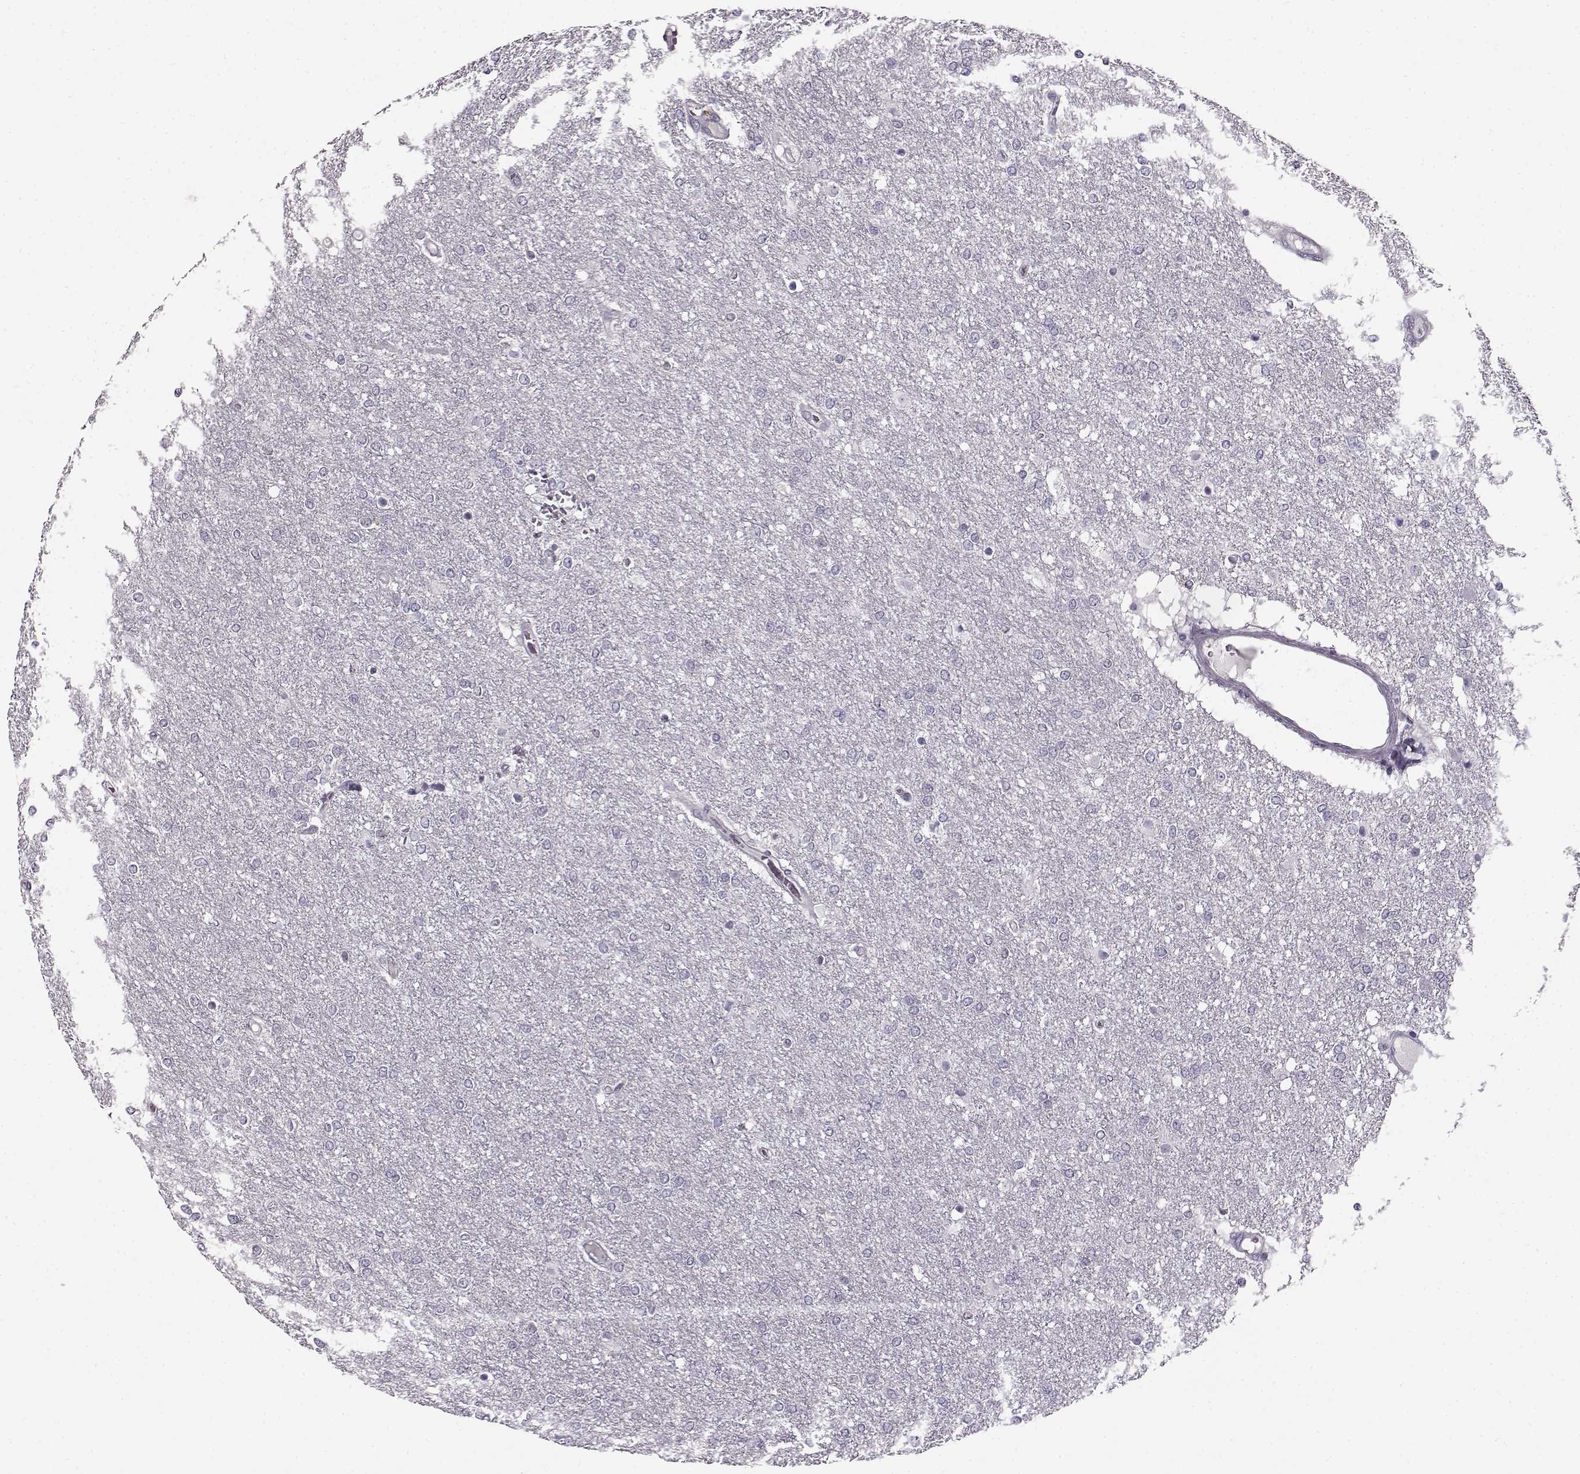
{"staining": {"intensity": "negative", "quantity": "none", "location": "none"}, "tissue": "glioma", "cell_type": "Tumor cells", "image_type": "cancer", "snomed": [{"axis": "morphology", "description": "Glioma, malignant, High grade"}, {"axis": "topography", "description": "Brain"}], "caption": "DAB (3,3'-diaminobenzidine) immunohistochemical staining of human malignant glioma (high-grade) exhibits no significant staining in tumor cells.", "gene": "RP1L1", "patient": {"sex": "female", "age": 61}}